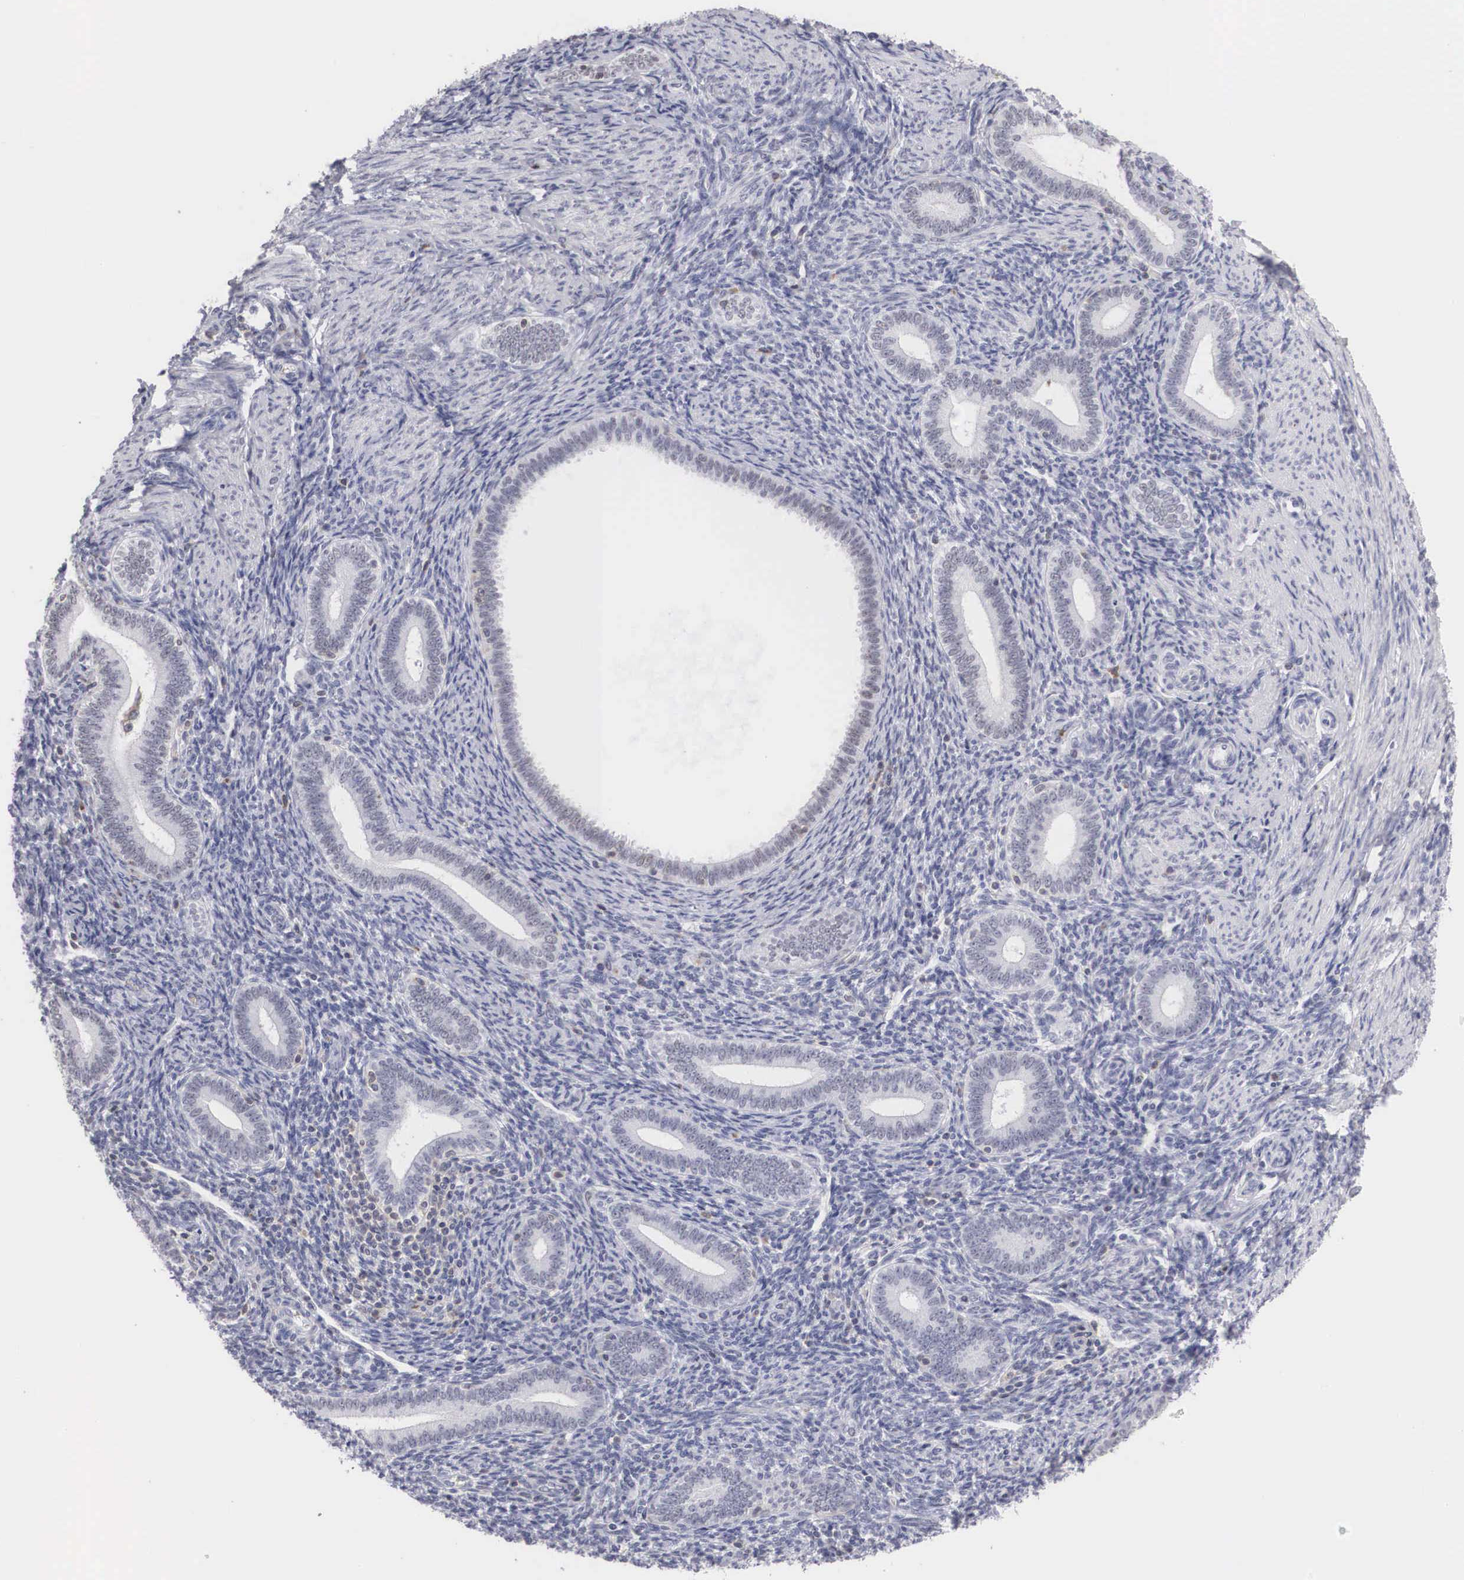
{"staining": {"intensity": "weak", "quantity": "<25%", "location": "nuclear"}, "tissue": "endometrium", "cell_type": "Cells in endometrial stroma", "image_type": "normal", "snomed": [{"axis": "morphology", "description": "Normal tissue, NOS"}, {"axis": "topography", "description": "Endometrium"}], "caption": "Immunohistochemical staining of benign human endometrium displays no significant expression in cells in endometrial stroma. Nuclei are stained in blue.", "gene": "FAM47A", "patient": {"sex": "female", "age": 35}}